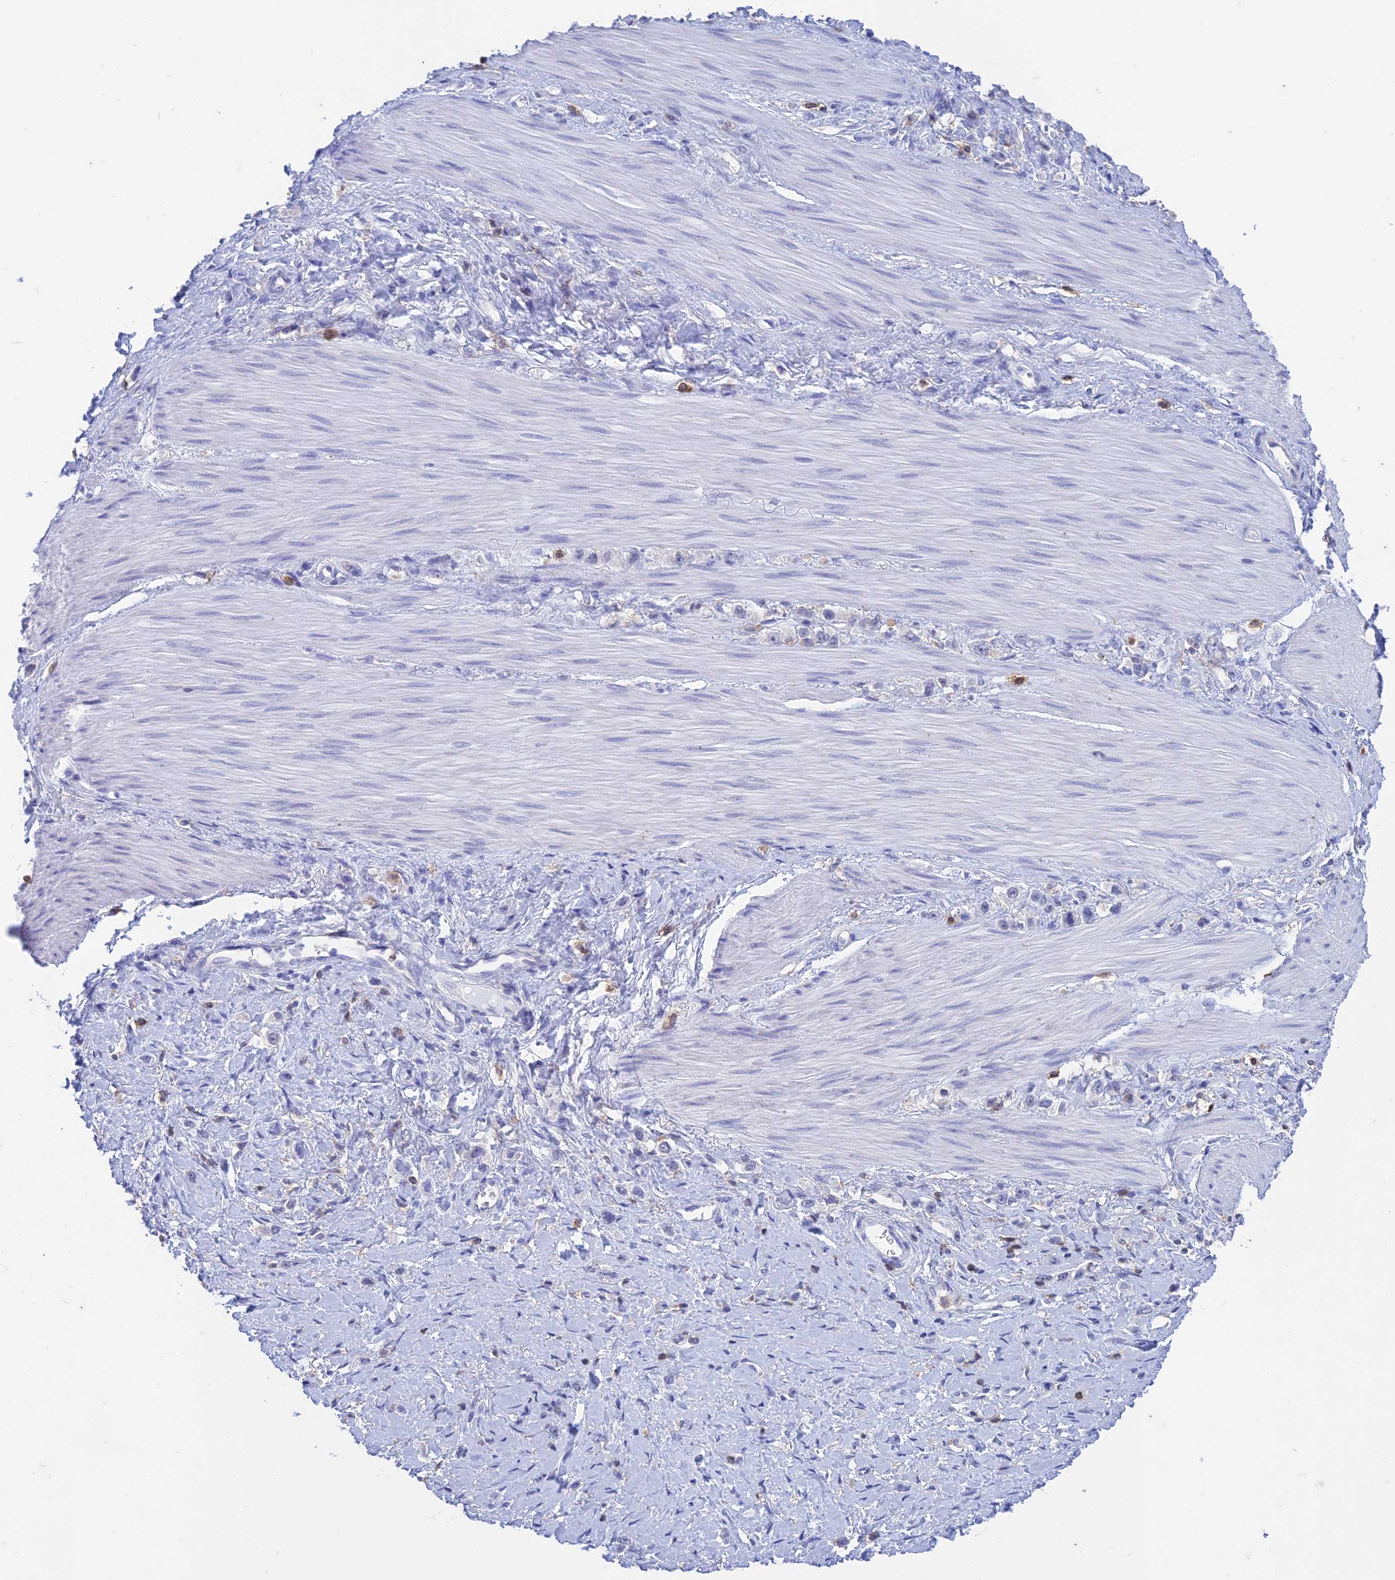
{"staining": {"intensity": "negative", "quantity": "none", "location": "none"}, "tissue": "stomach cancer", "cell_type": "Tumor cells", "image_type": "cancer", "snomed": [{"axis": "morphology", "description": "Adenocarcinoma, NOS"}, {"axis": "topography", "description": "Stomach"}], "caption": "Human stomach adenocarcinoma stained for a protein using IHC shows no expression in tumor cells.", "gene": "FGF7", "patient": {"sex": "female", "age": 65}}